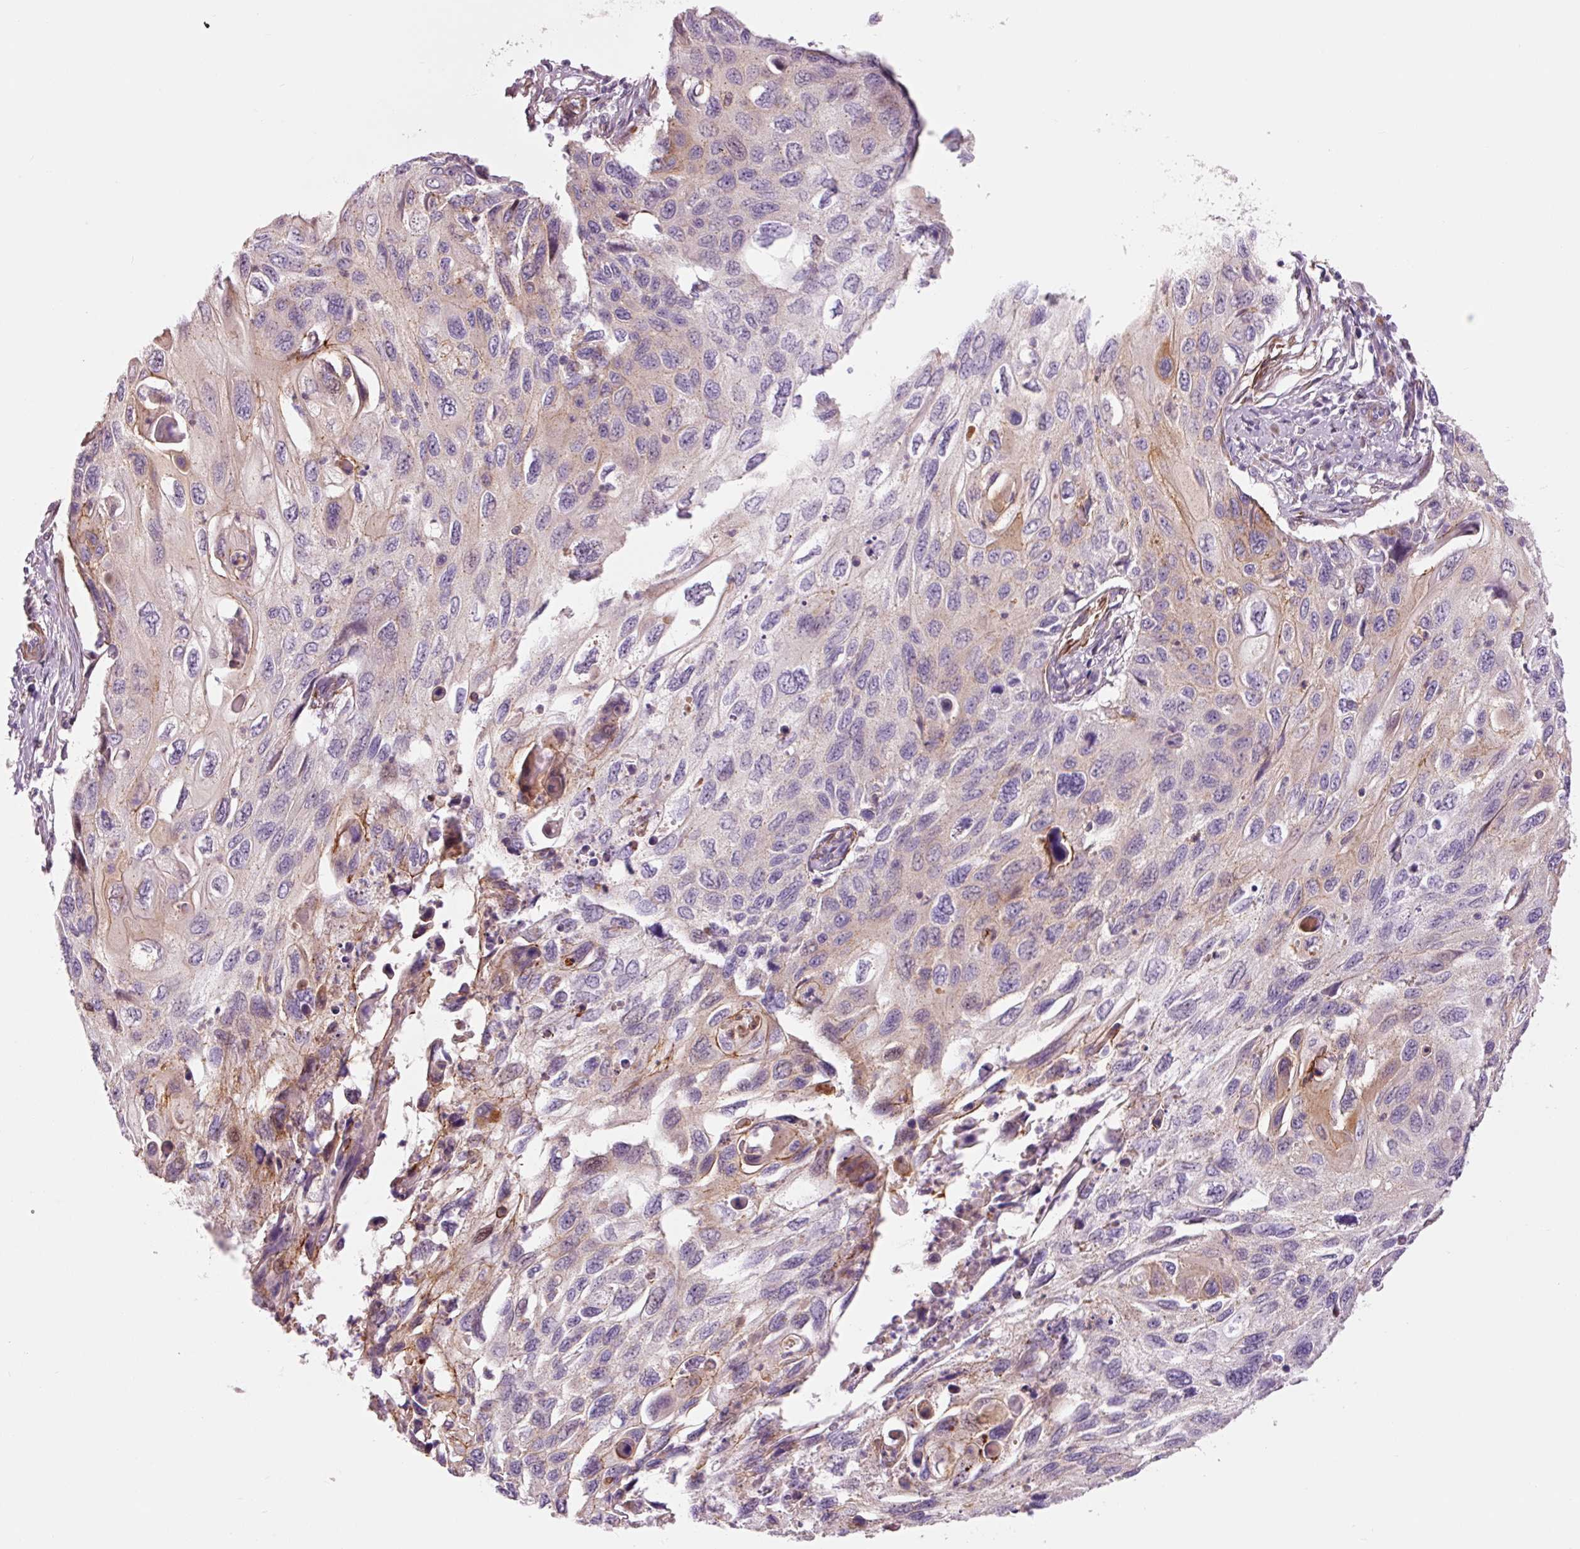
{"staining": {"intensity": "weak", "quantity": "<25%", "location": "cytoplasmic/membranous"}, "tissue": "cervical cancer", "cell_type": "Tumor cells", "image_type": "cancer", "snomed": [{"axis": "morphology", "description": "Squamous cell carcinoma, NOS"}, {"axis": "topography", "description": "Cervix"}], "caption": "Tumor cells are negative for brown protein staining in squamous cell carcinoma (cervical).", "gene": "DAPP1", "patient": {"sex": "female", "age": 70}}